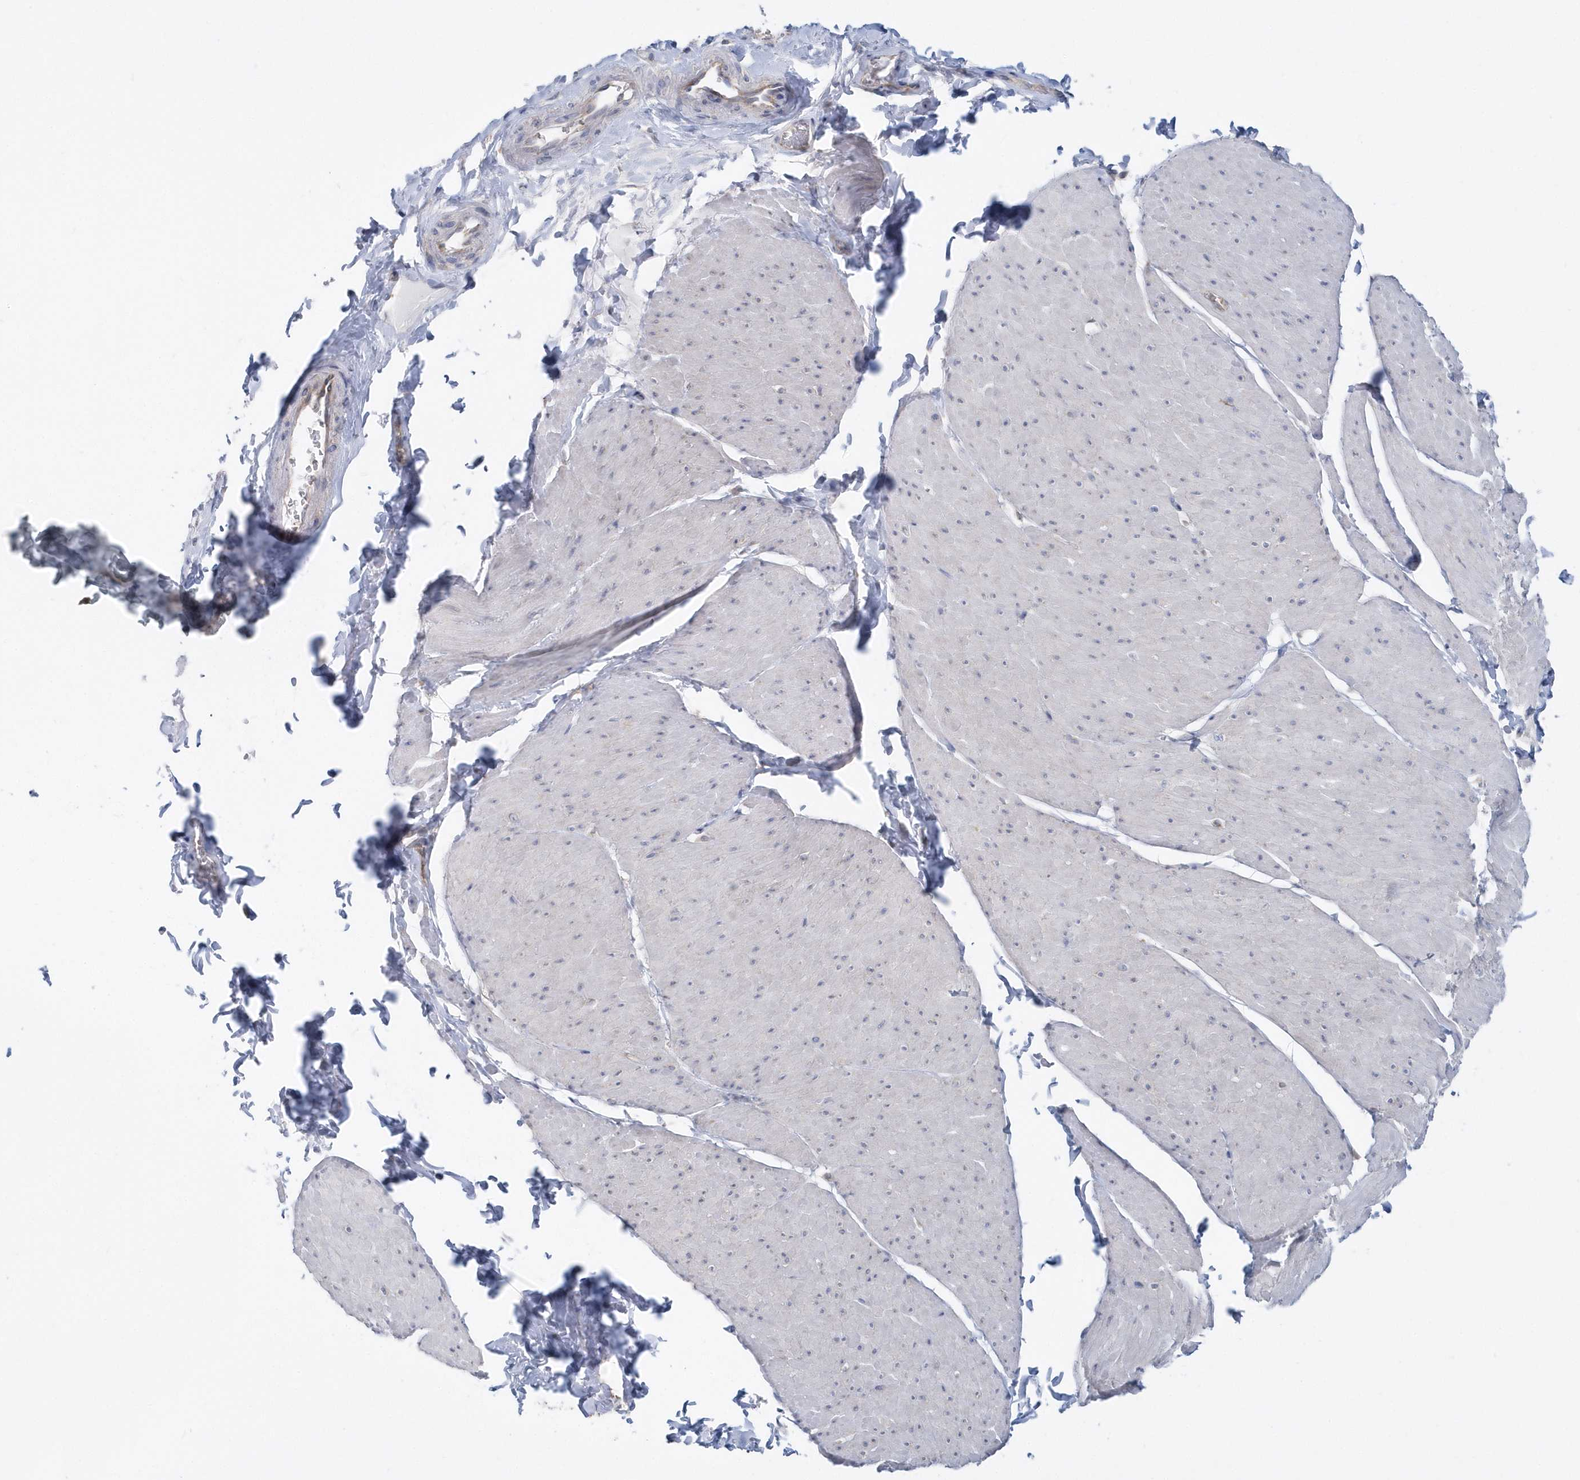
{"staining": {"intensity": "negative", "quantity": "none", "location": "none"}, "tissue": "smooth muscle", "cell_type": "Smooth muscle cells", "image_type": "normal", "snomed": [{"axis": "morphology", "description": "Urothelial carcinoma, High grade"}, {"axis": "topography", "description": "Urinary bladder"}], "caption": "Protein analysis of unremarkable smooth muscle demonstrates no significant staining in smooth muscle cells.", "gene": "EIF3C", "patient": {"sex": "male", "age": 46}}